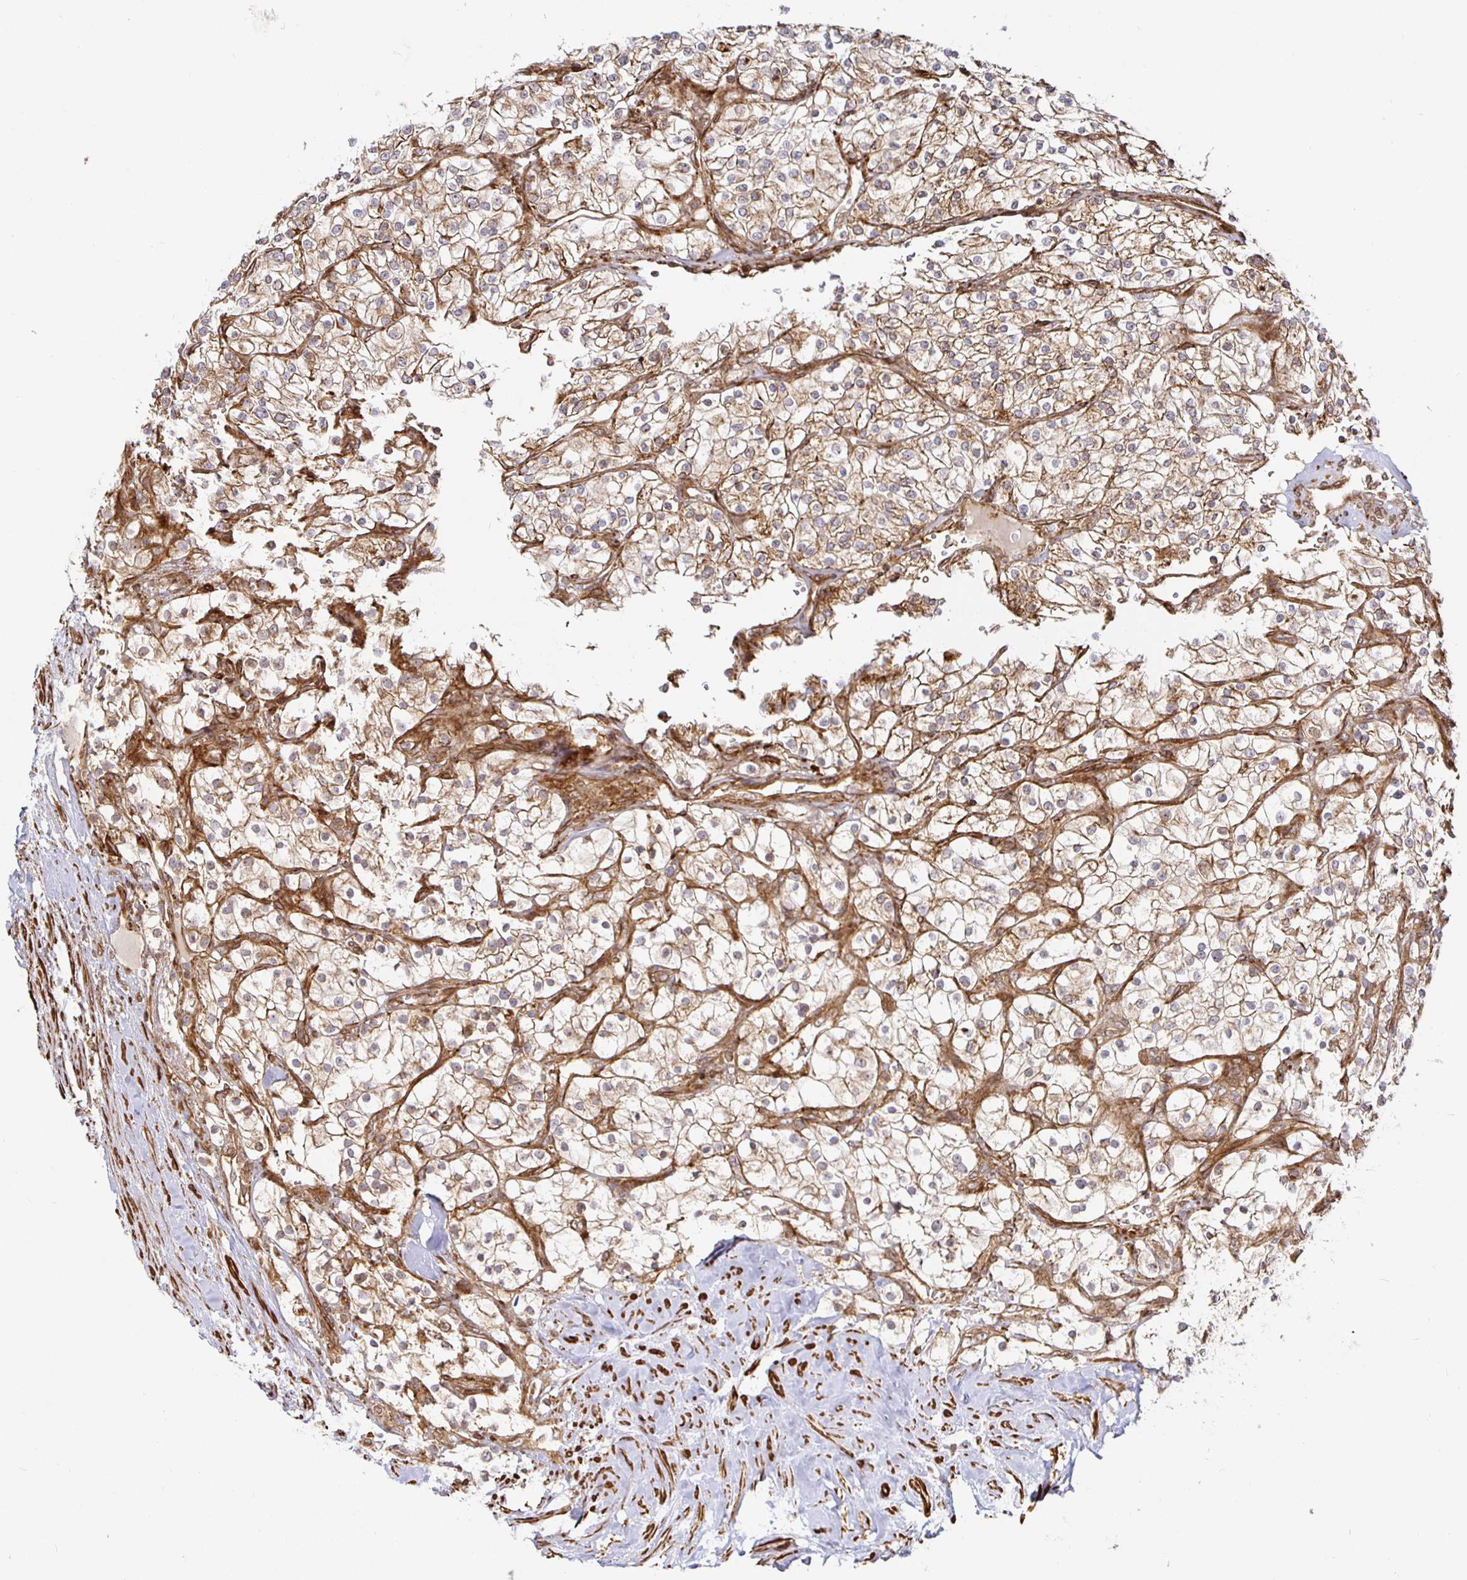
{"staining": {"intensity": "weak", "quantity": ">75%", "location": "cytoplasmic/membranous"}, "tissue": "renal cancer", "cell_type": "Tumor cells", "image_type": "cancer", "snomed": [{"axis": "morphology", "description": "Adenocarcinoma, NOS"}, {"axis": "topography", "description": "Kidney"}], "caption": "Adenocarcinoma (renal) tissue displays weak cytoplasmic/membranous expression in about >75% of tumor cells, visualized by immunohistochemistry.", "gene": "STRAP", "patient": {"sex": "male", "age": 80}}